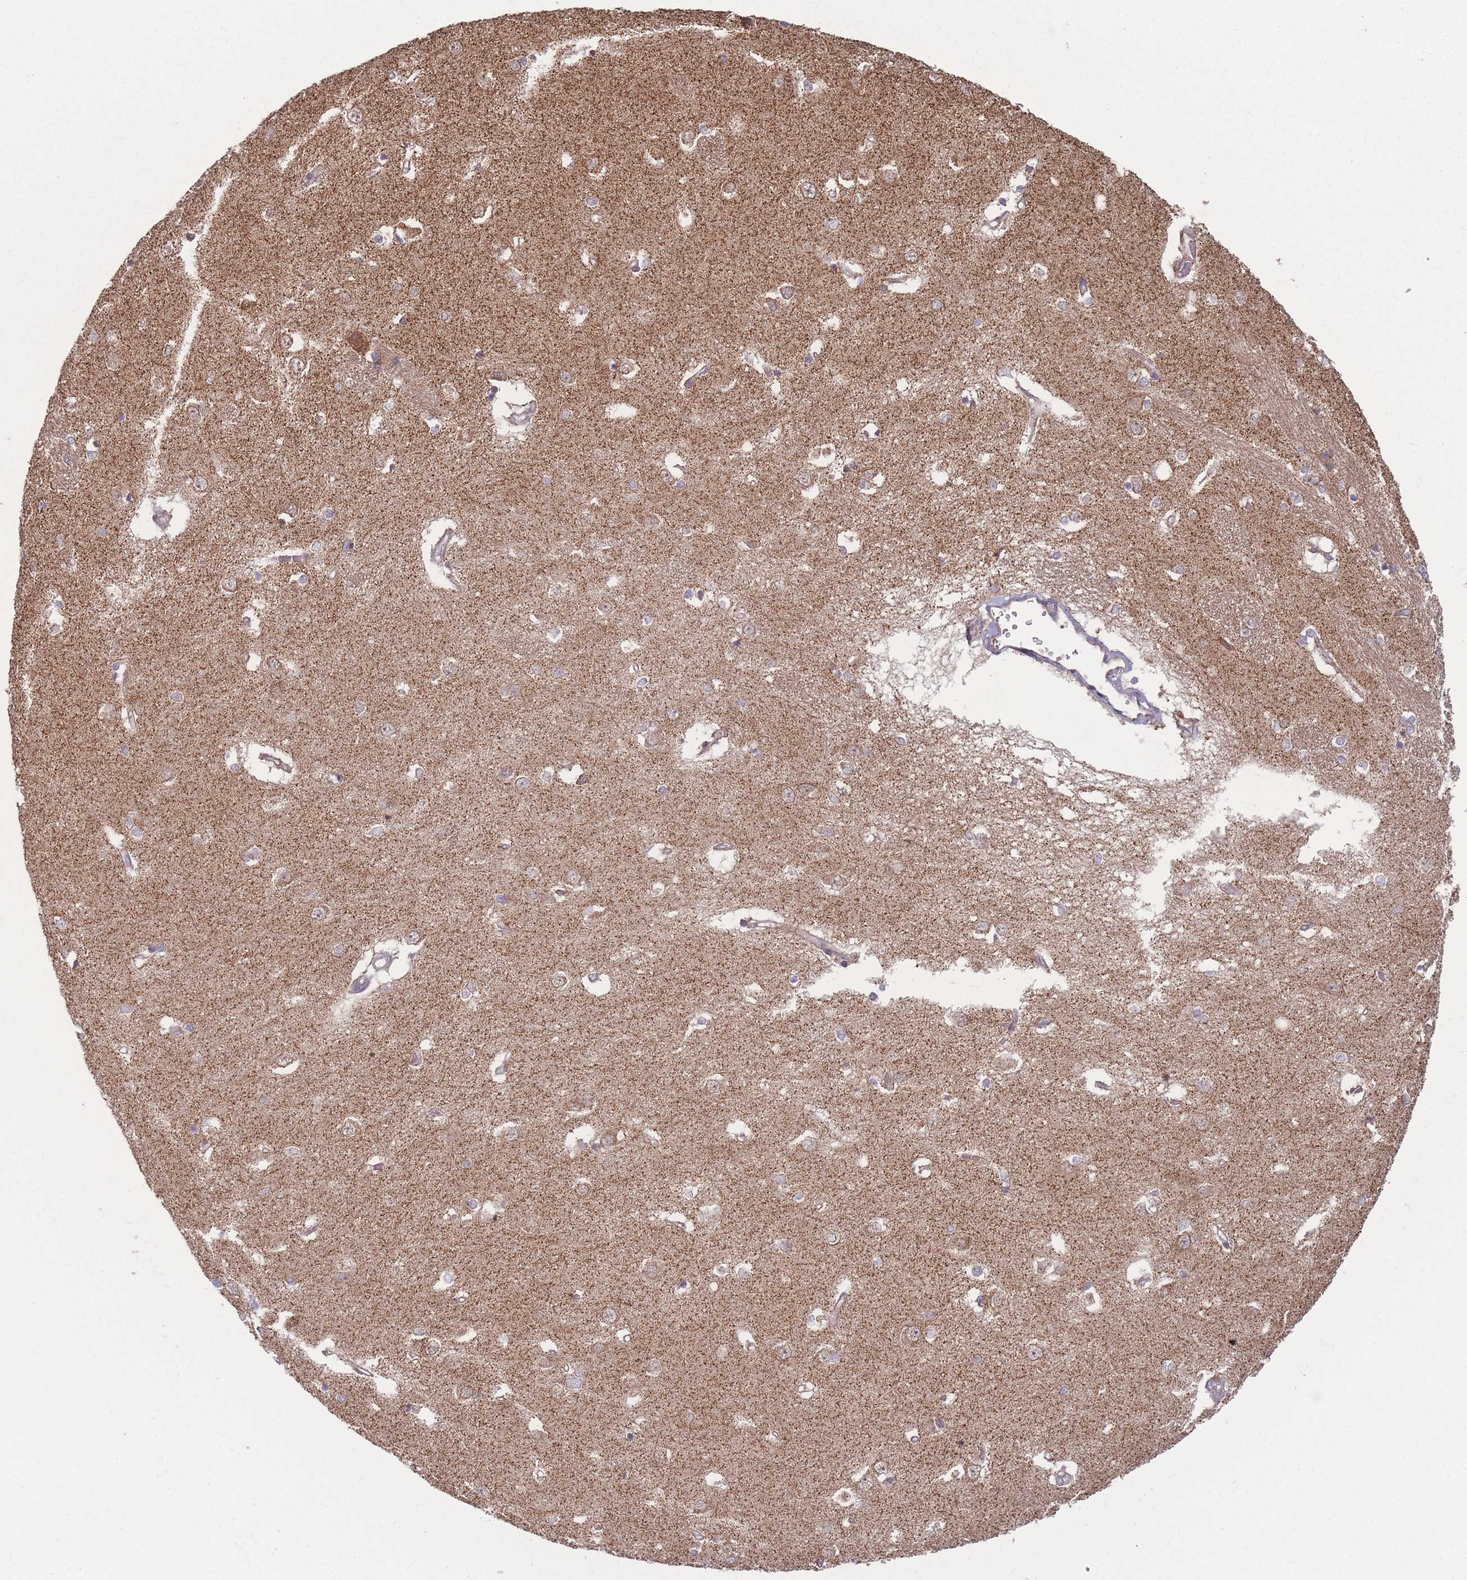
{"staining": {"intensity": "negative", "quantity": "none", "location": "none"}, "tissue": "caudate", "cell_type": "Glial cells", "image_type": "normal", "snomed": [{"axis": "morphology", "description": "Normal tissue, NOS"}, {"axis": "topography", "description": "Lateral ventricle wall"}], "caption": "Immunohistochemistry (IHC) histopathology image of normal caudate: caudate stained with DAB displays no significant protein expression in glial cells. The staining is performed using DAB brown chromogen with nuclei counter-stained in using hematoxylin.", "gene": "OR10Q1", "patient": {"sex": "male", "age": 37}}